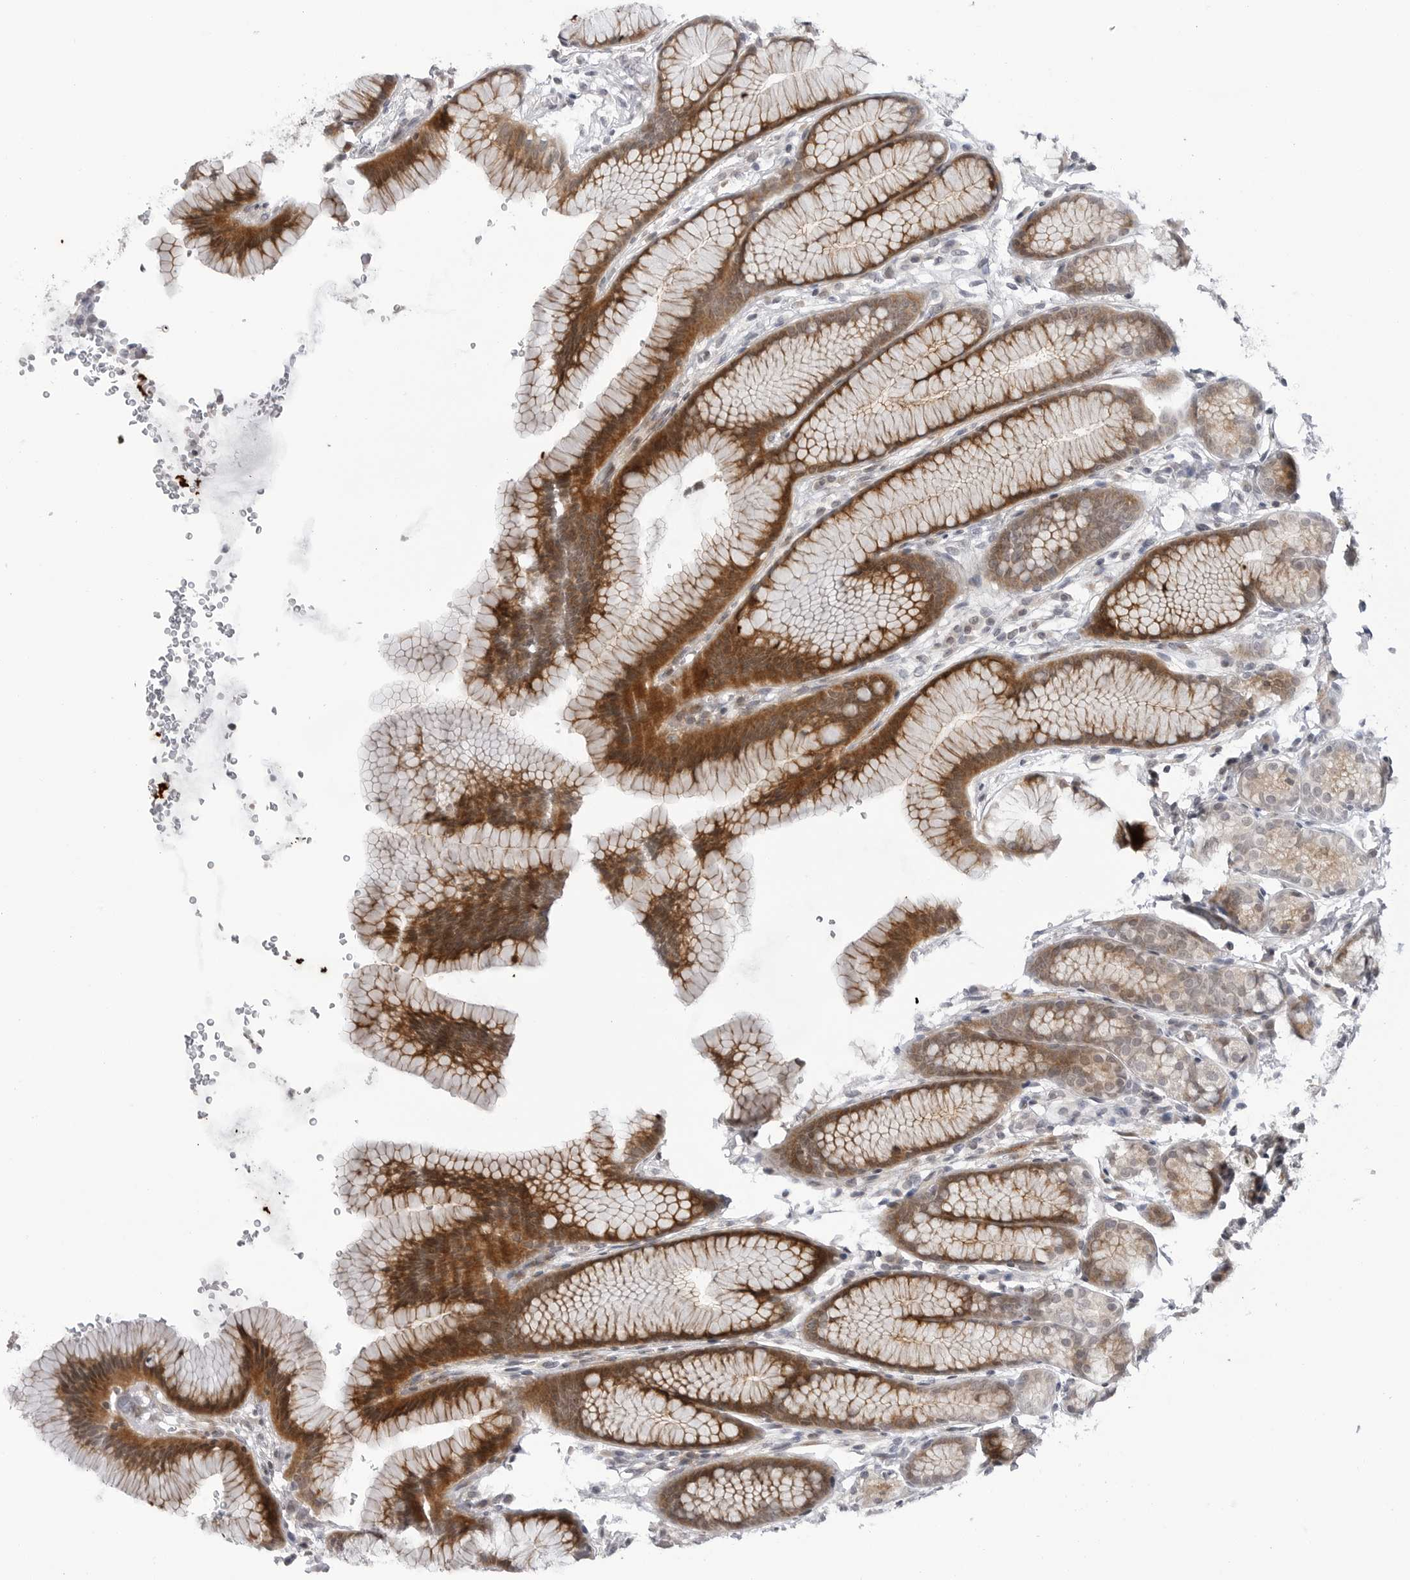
{"staining": {"intensity": "strong", "quantity": "25%-75%", "location": "cytoplasmic/membranous"}, "tissue": "stomach", "cell_type": "Glandular cells", "image_type": "normal", "snomed": [{"axis": "morphology", "description": "Normal tissue, NOS"}, {"axis": "topography", "description": "Stomach"}], "caption": "IHC image of benign human stomach stained for a protein (brown), which shows high levels of strong cytoplasmic/membranous staining in about 25%-75% of glandular cells.", "gene": "ADAMTS5", "patient": {"sex": "male", "age": 42}}